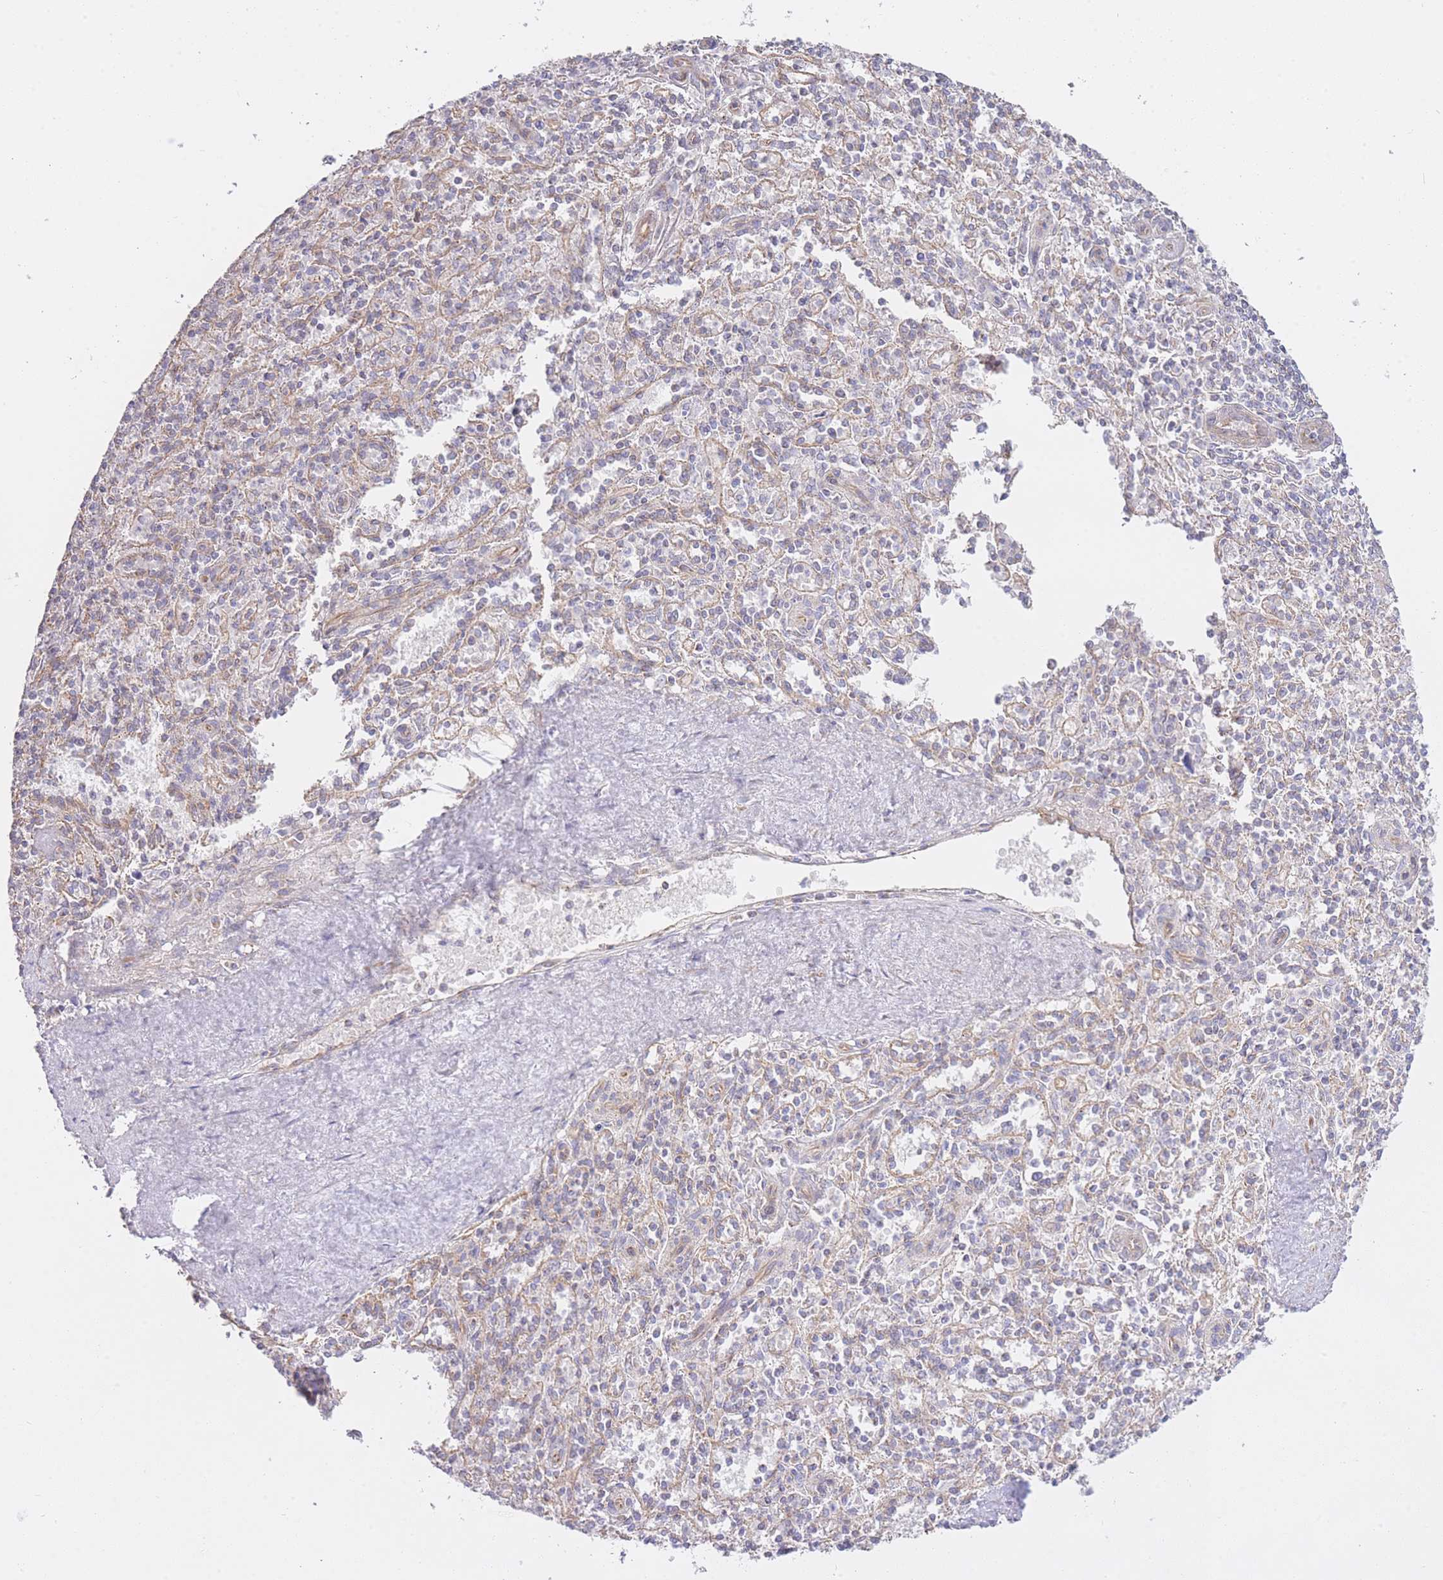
{"staining": {"intensity": "negative", "quantity": "none", "location": "none"}, "tissue": "spleen", "cell_type": "Cells in red pulp", "image_type": "normal", "snomed": [{"axis": "morphology", "description": "Normal tissue, NOS"}, {"axis": "topography", "description": "Spleen"}], "caption": "Human spleen stained for a protein using IHC demonstrates no staining in cells in red pulp.", "gene": "CTBP1", "patient": {"sex": "female", "age": 70}}